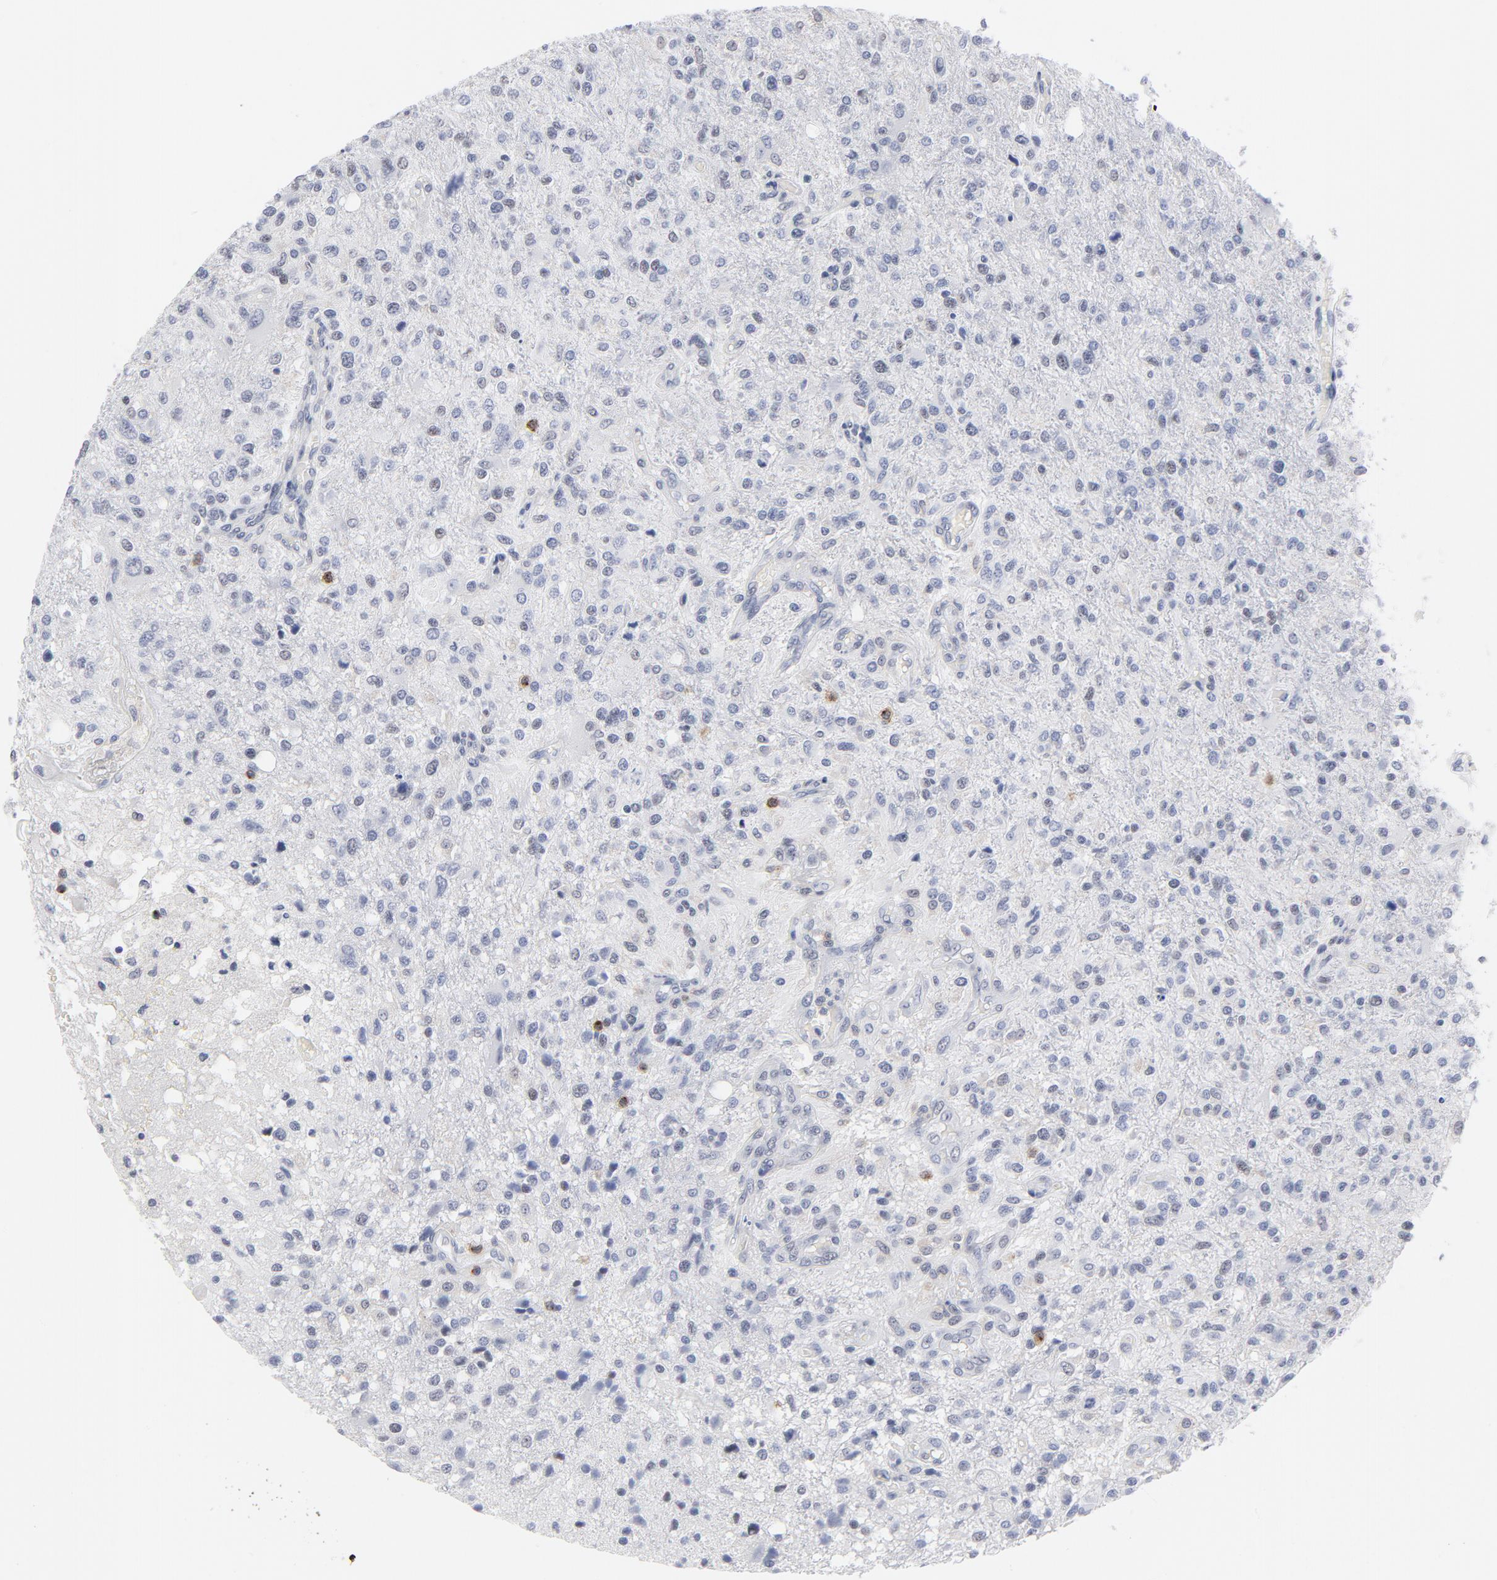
{"staining": {"intensity": "weak", "quantity": "<25%", "location": "nuclear"}, "tissue": "glioma", "cell_type": "Tumor cells", "image_type": "cancer", "snomed": [{"axis": "morphology", "description": "Glioma, malignant, High grade"}, {"axis": "topography", "description": "Cerebral cortex"}], "caption": "High power microscopy micrograph of an immunohistochemistry (IHC) image of glioma, revealing no significant expression in tumor cells. Nuclei are stained in blue.", "gene": "CD2", "patient": {"sex": "male", "age": 76}}